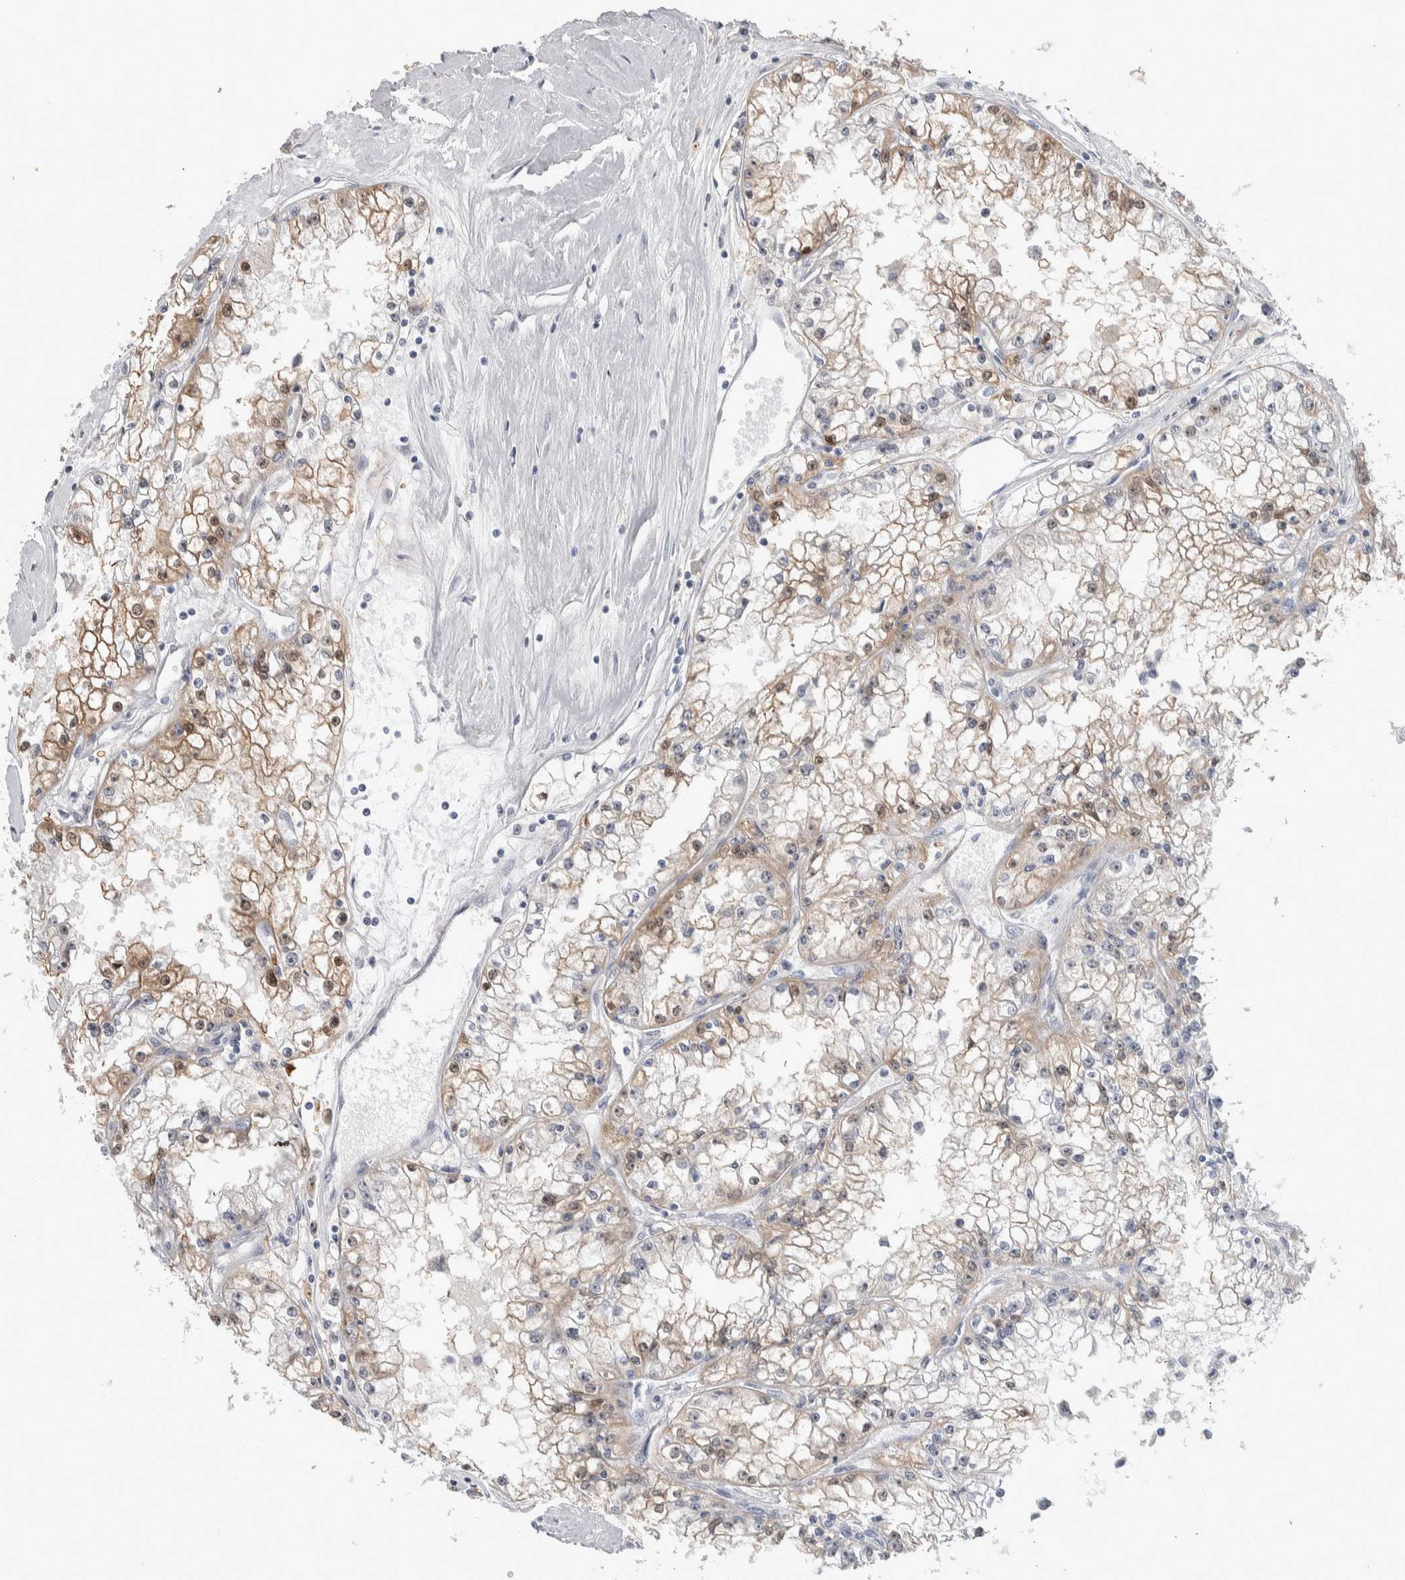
{"staining": {"intensity": "weak", "quantity": "25%-75%", "location": "cytoplasmic/membranous,nuclear"}, "tissue": "renal cancer", "cell_type": "Tumor cells", "image_type": "cancer", "snomed": [{"axis": "morphology", "description": "Adenocarcinoma, NOS"}, {"axis": "topography", "description": "Kidney"}], "caption": "About 25%-75% of tumor cells in human renal cancer display weak cytoplasmic/membranous and nuclear protein staining as visualized by brown immunohistochemical staining.", "gene": "HTATIP2", "patient": {"sex": "male", "age": 56}}